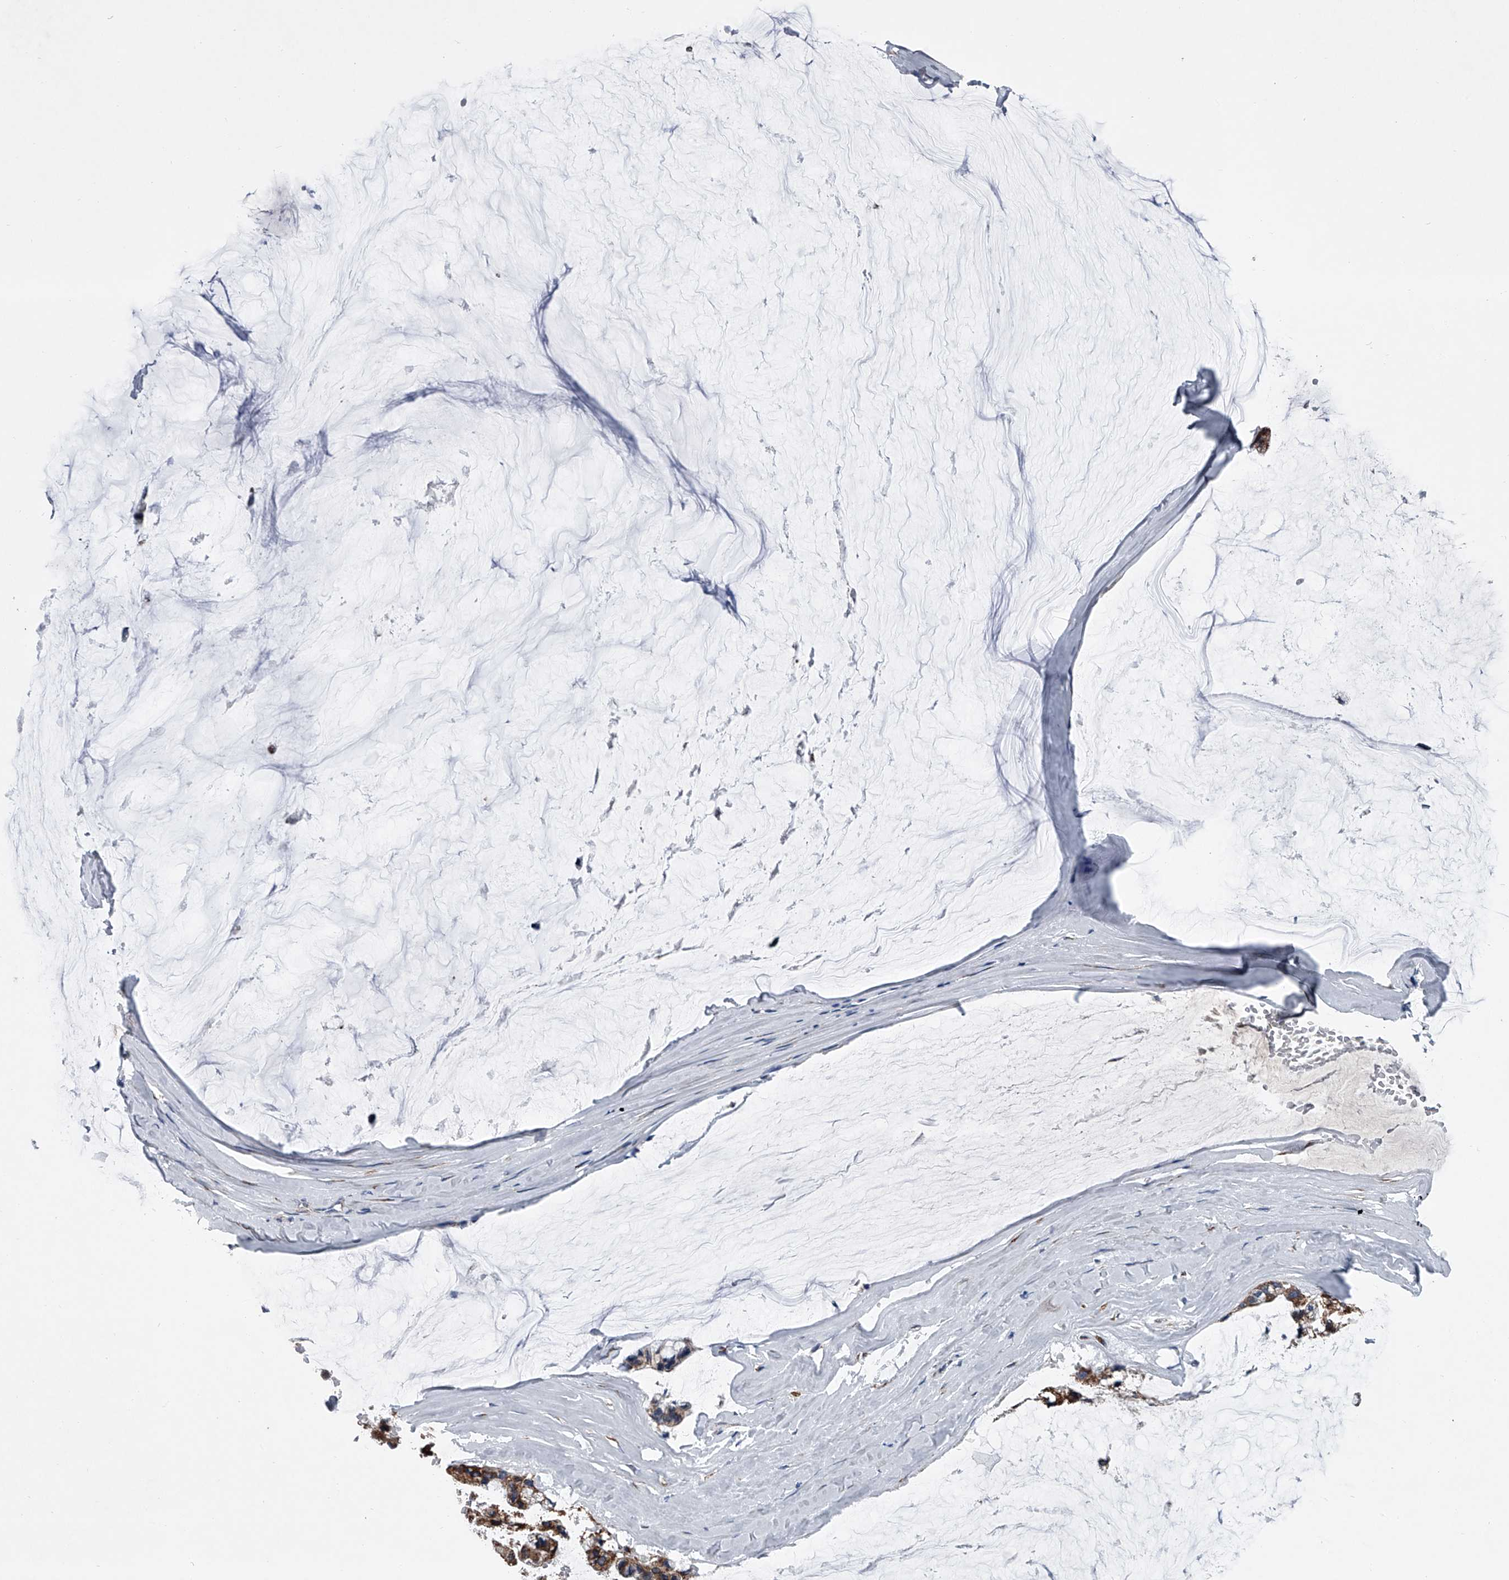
{"staining": {"intensity": "moderate", "quantity": "<25%", "location": "cytoplasmic/membranous"}, "tissue": "ovarian cancer", "cell_type": "Tumor cells", "image_type": "cancer", "snomed": [{"axis": "morphology", "description": "Cystadenocarcinoma, mucinous, NOS"}, {"axis": "topography", "description": "Ovary"}], "caption": "Tumor cells display low levels of moderate cytoplasmic/membranous positivity in about <25% of cells in mucinous cystadenocarcinoma (ovarian). The protein of interest is shown in brown color, while the nuclei are stained blue.", "gene": "ABCG1", "patient": {"sex": "female", "age": 39}}